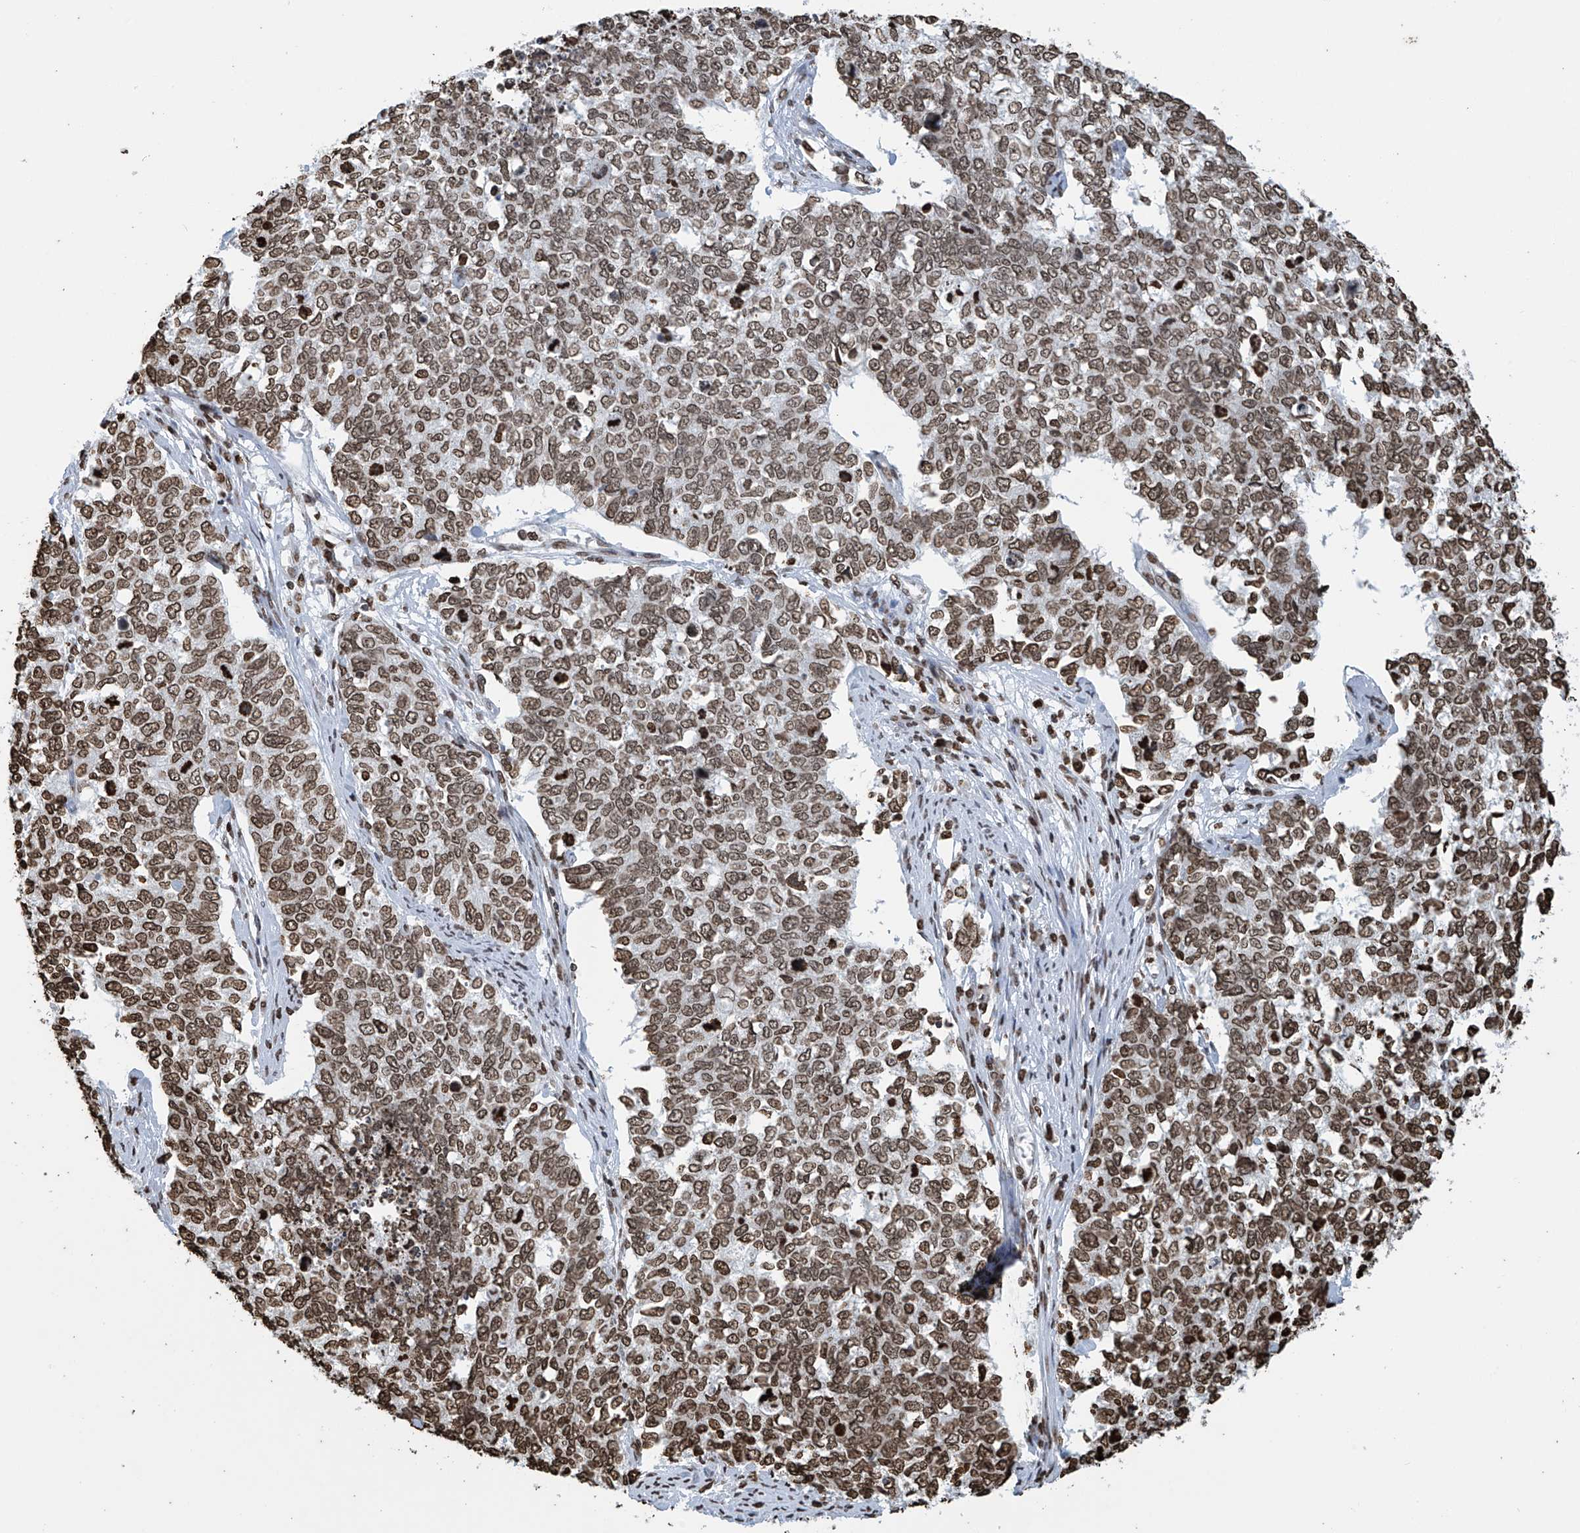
{"staining": {"intensity": "moderate", "quantity": ">75%", "location": "nuclear"}, "tissue": "cervical cancer", "cell_type": "Tumor cells", "image_type": "cancer", "snomed": [{"axis": "morphology", "description": "Squamous cell carcinoma, NOS"}, {"axis": "topography", "description": "Cervix"}], "caption": "Immunohistochemical staining of human cervical cancer displays medium levels of moderate nuclear protein positivity in about >75% of tumor cells.", "gene": "DPPA2", "patient": {"sex": "female", "age": 63}}